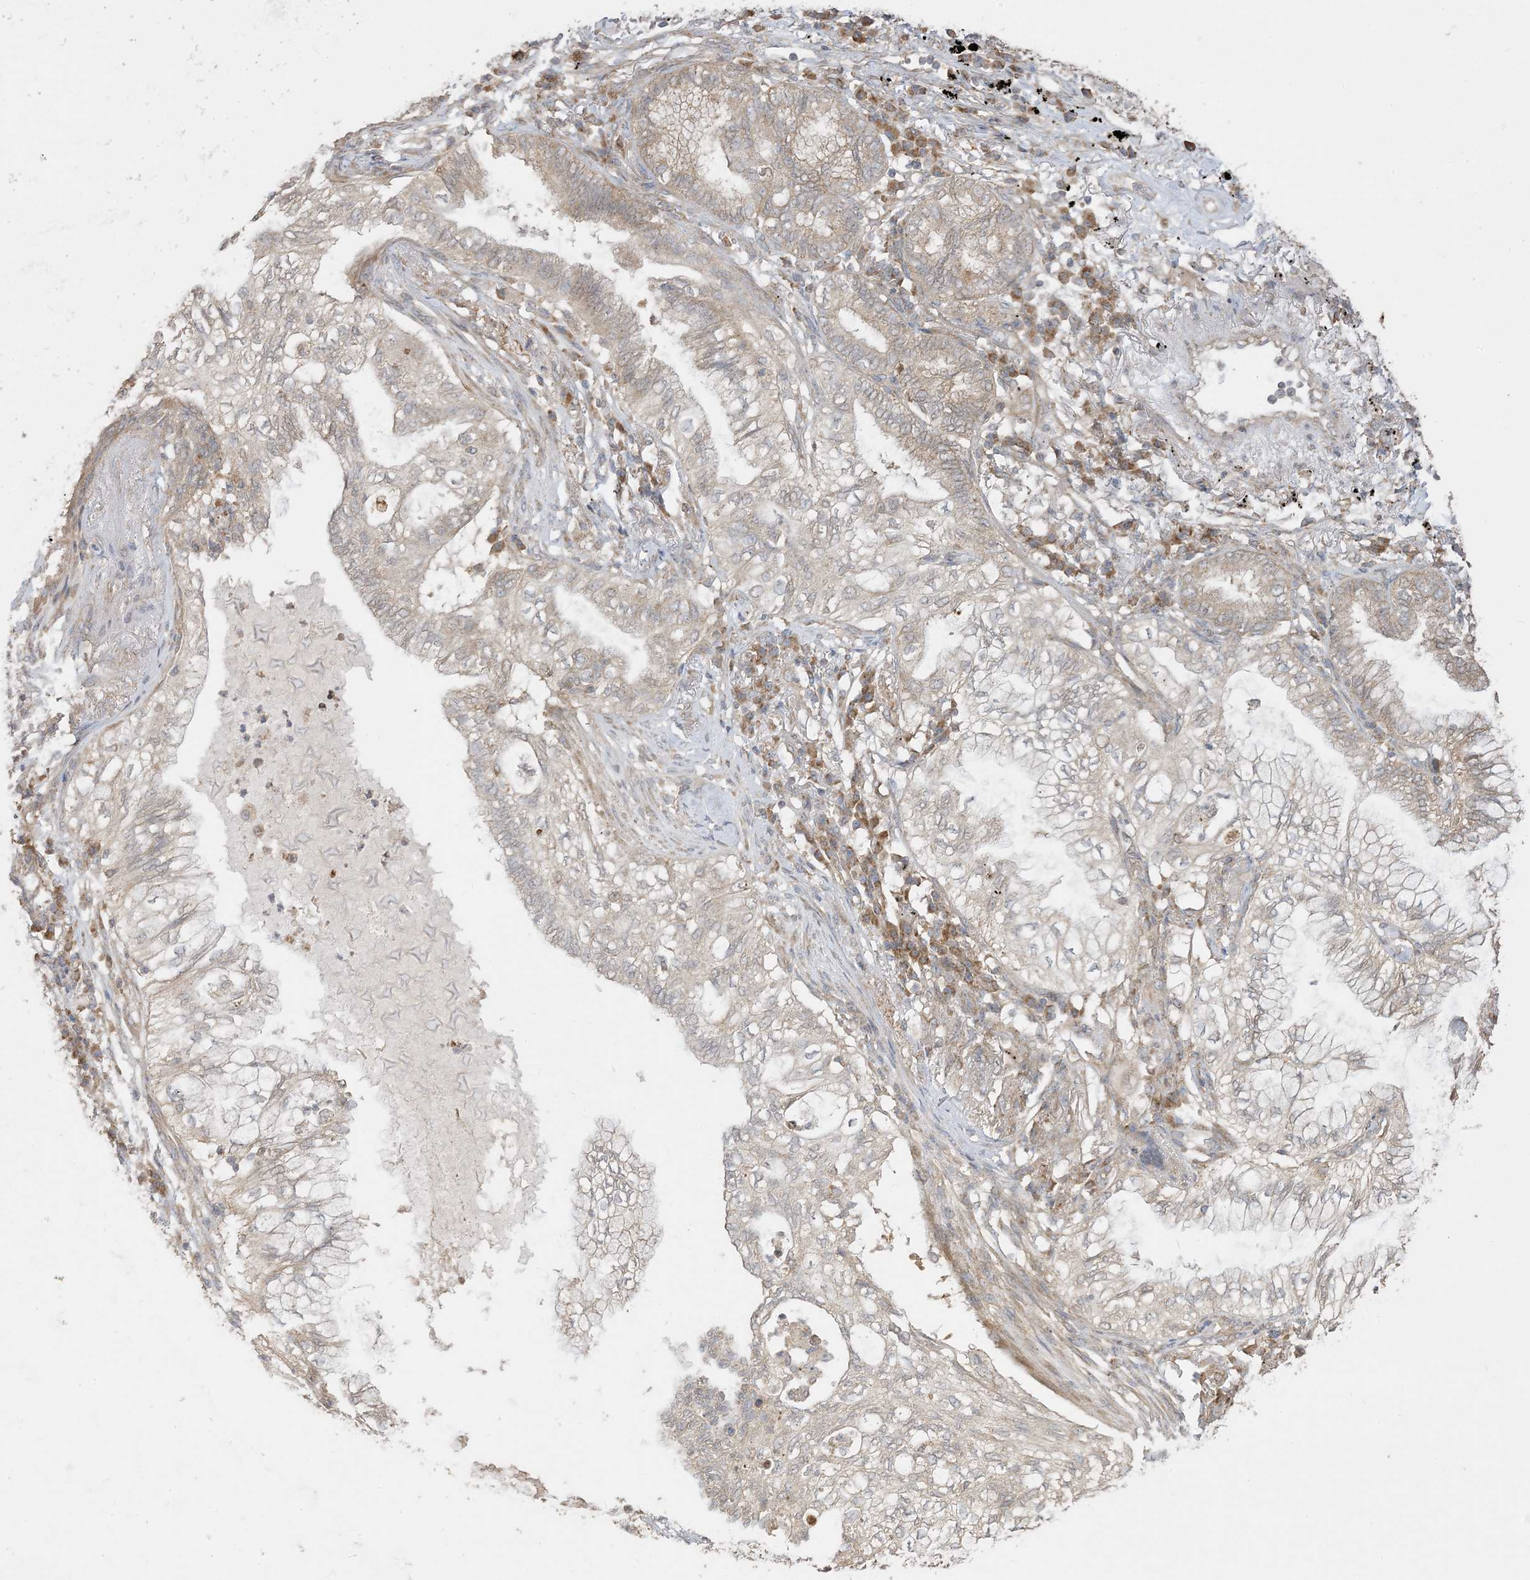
{"staining": {"intensity": "weak", "quantity": ">75%", "location": "cytoplasmic/membranous"}, "tissue": "lung cancer", "cell_type": "Tumor cells", "image_type": "cancer", "snomed": [{"axis": "morphology", "description": "Normal tissue, NOS"}, {"axis": "morphology", "description": "Adenocarcinoma, NOS"}, {"axis": "topography", "description": "Bronchus"}, {"axis": "topography", "description": "Lung"}], "caption": "Protein expression analysis of lung cancer displays weak cytoplasmic/membranous expression in approximately >75% of tumor cells.", "gene": "SIRT3", "patient": {"sex": "female", "age": 70}}